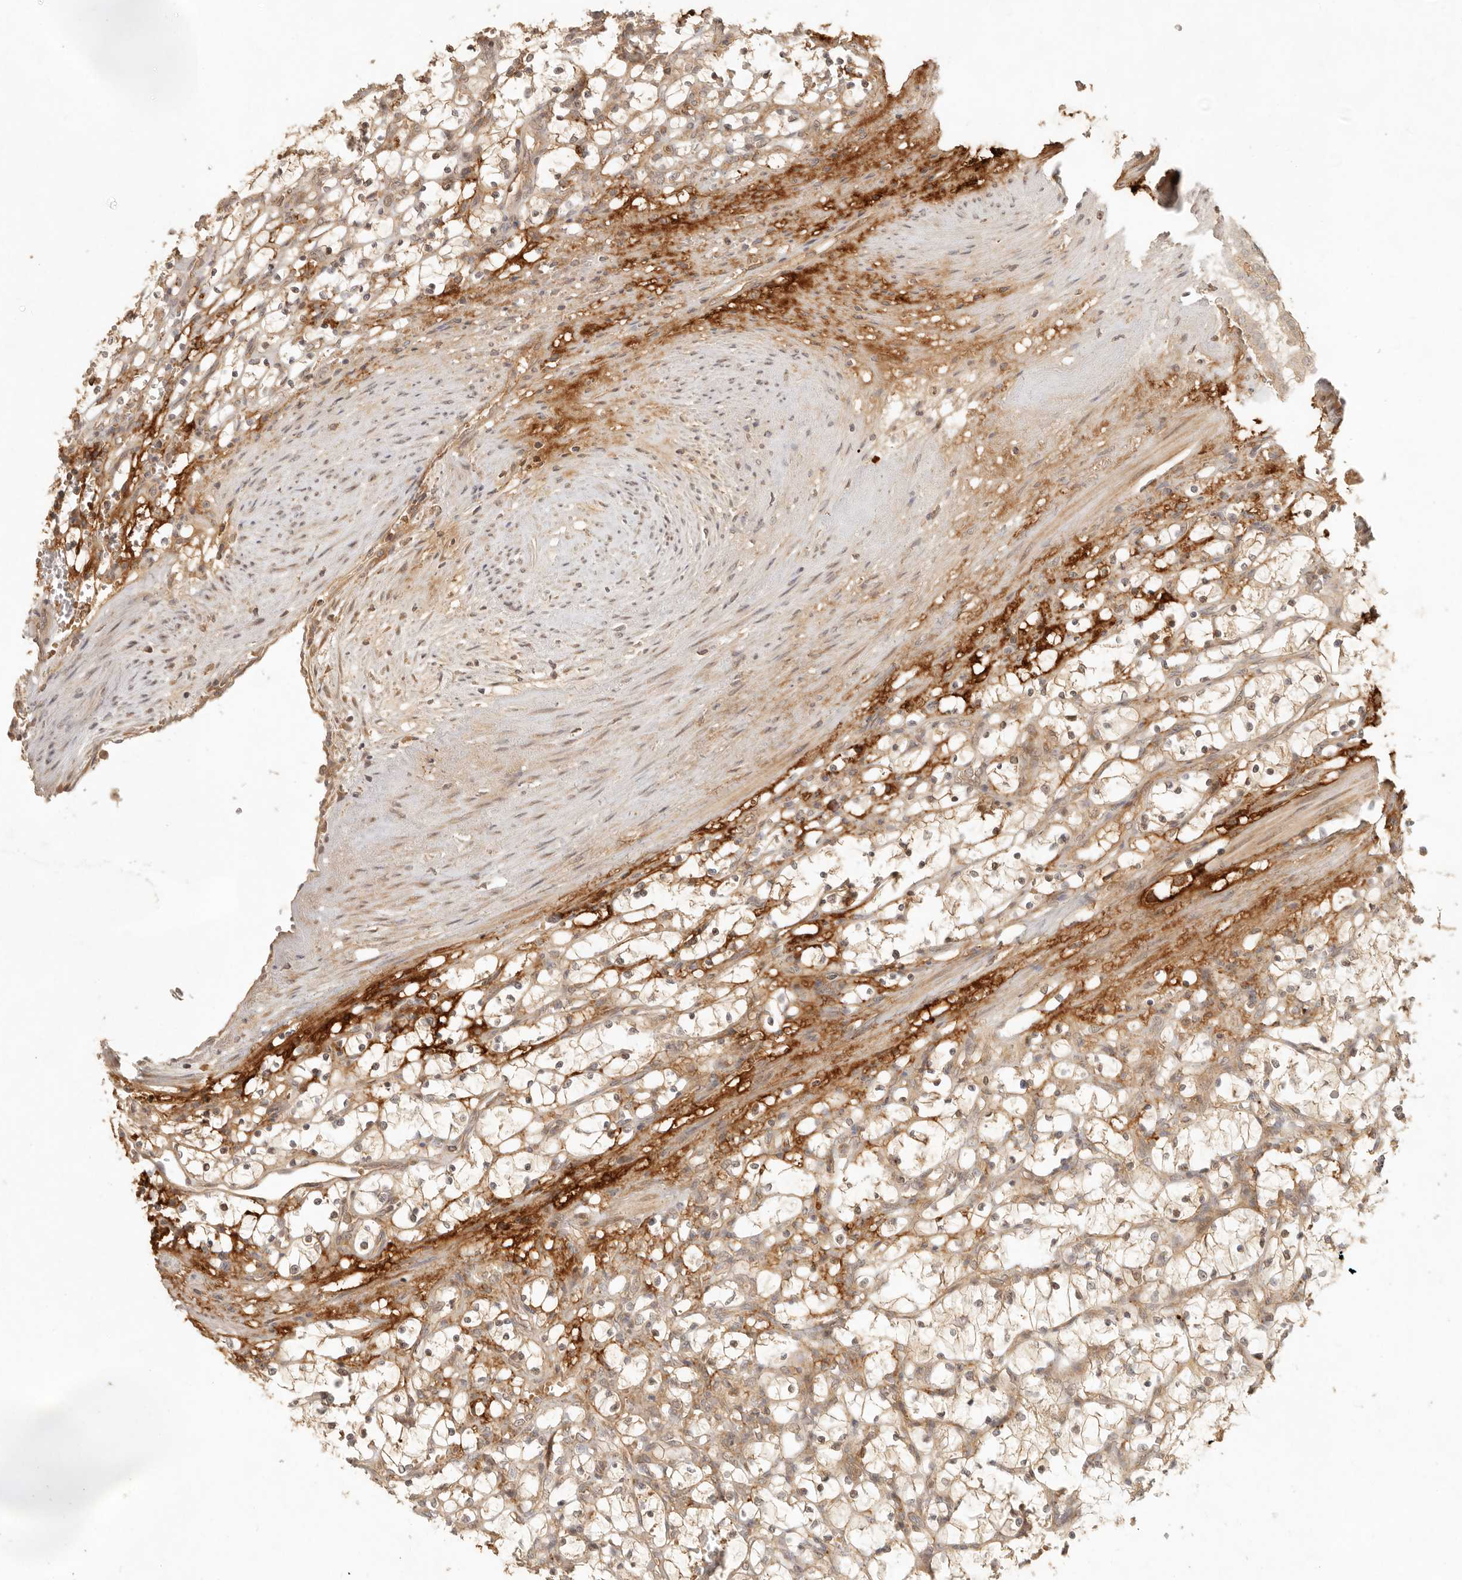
{"staining": {"intensity": "weak", "quantity": ">75%", "location": "cytoplasmic/membranous"}, "tissue": "renal cancer", "cell_type": "Tumor cells", "image_type": "cancer", "snomed": [{"axis": "morphology", "description": "Adenocarcinoma, NOS"}, {"axis": "topography", "description": "Kidney"}], "caption": "Weak cytoplasmic/membranous protein positivity is present in approximately >75% of tumor cells in renal cancer. (Stains: DAB in brown, nuclei in blue, Microscopy: brightfield microscopy at high magnification).", "gene": "ANKRD61", "patient": {"sex": "female", "age": 69}}